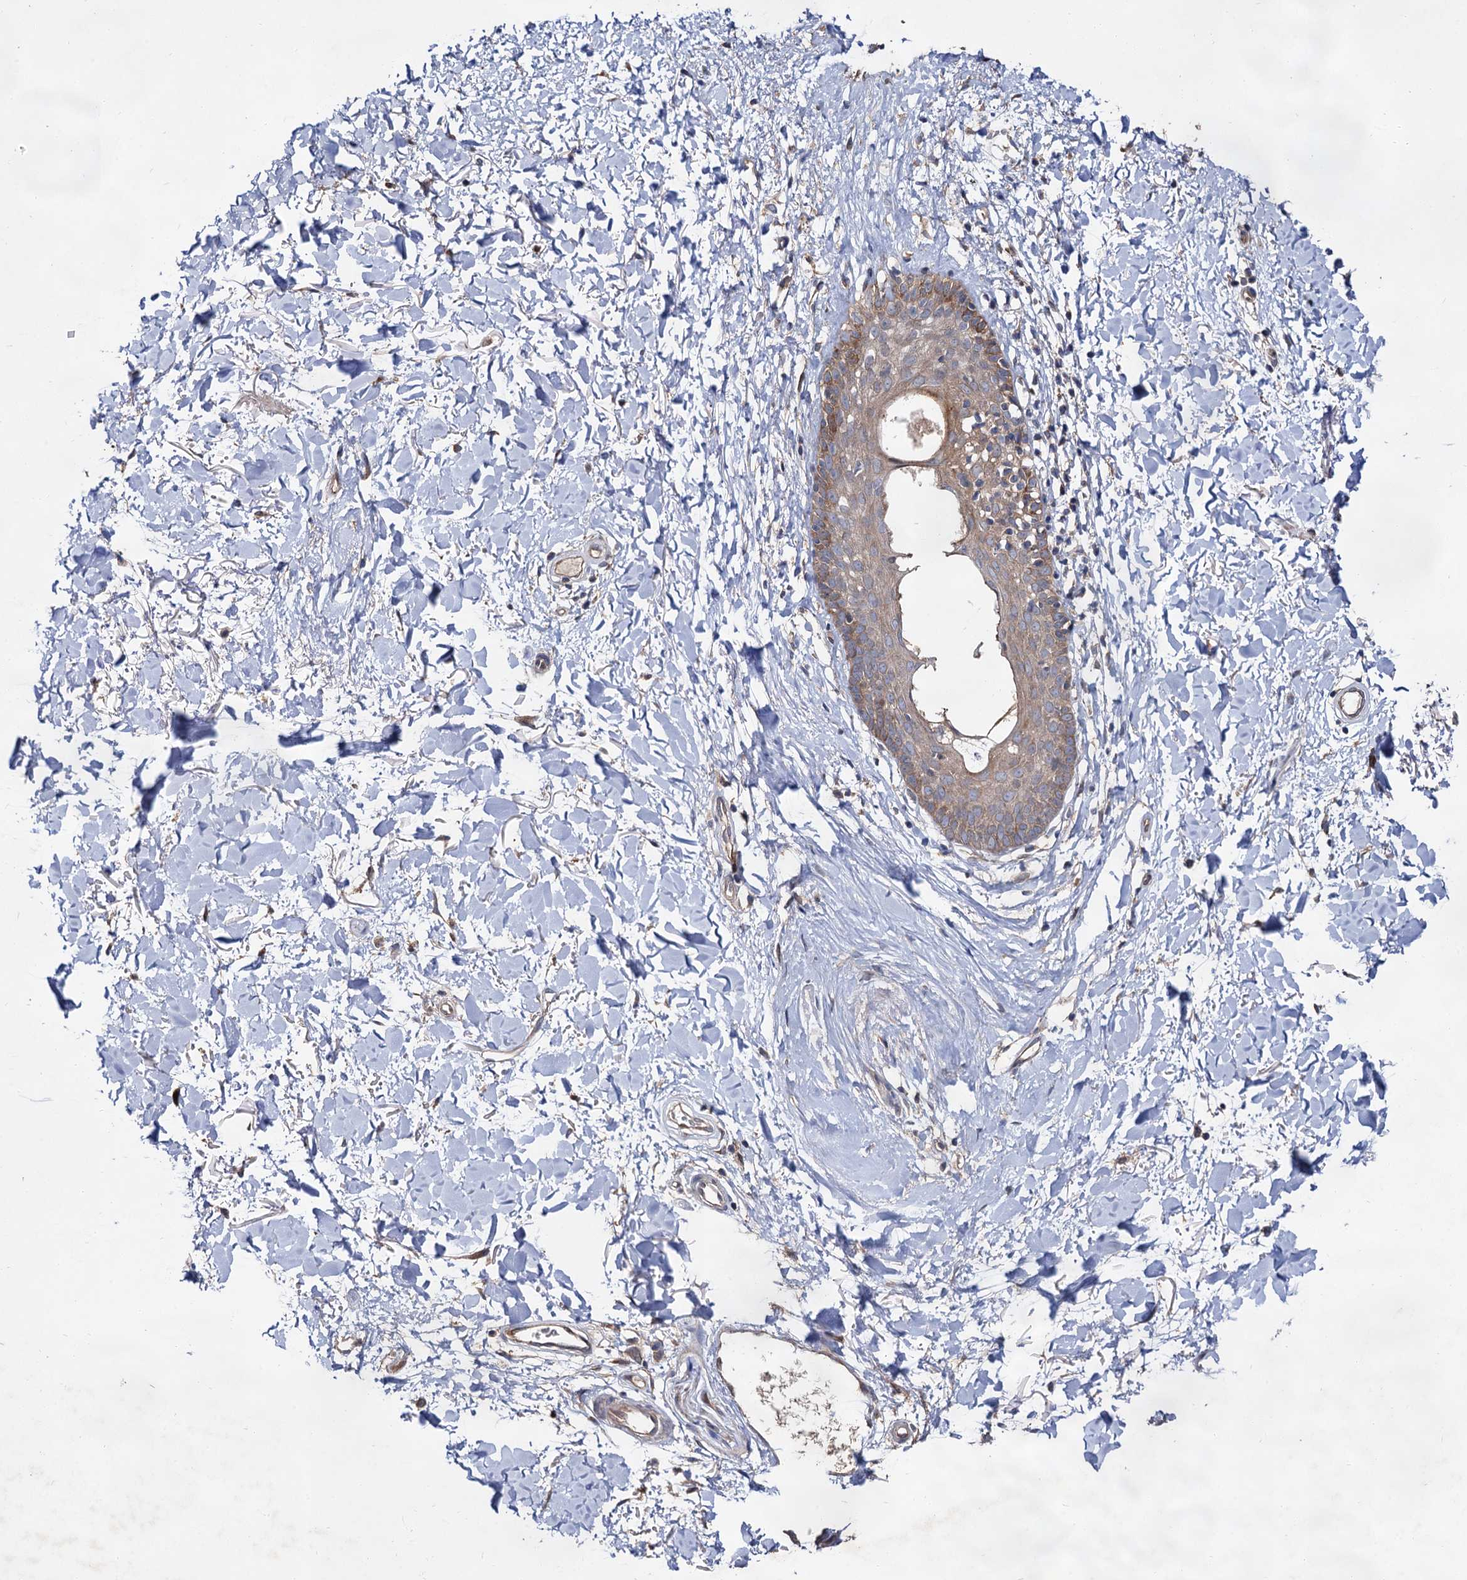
{"staining": {"intensity": "weak", "quantity": ">75%", "location": "cytoplasmic/membranous"}, "tissue": "skin", "cell_type": "Fibroblasts", "image_type": "normal", "snomed": [{"axis": "morphology", "description": "Normal tissue, NOS"}, {"axis": "topography", "description": "Skin"}], "caption": "Protein analysis of normal skin shows weak cytoplasmic/membranous staining in about >75% of fibroblasts.", "gene": "NAA25", "patient": {"sex": "female", "age": 58}}